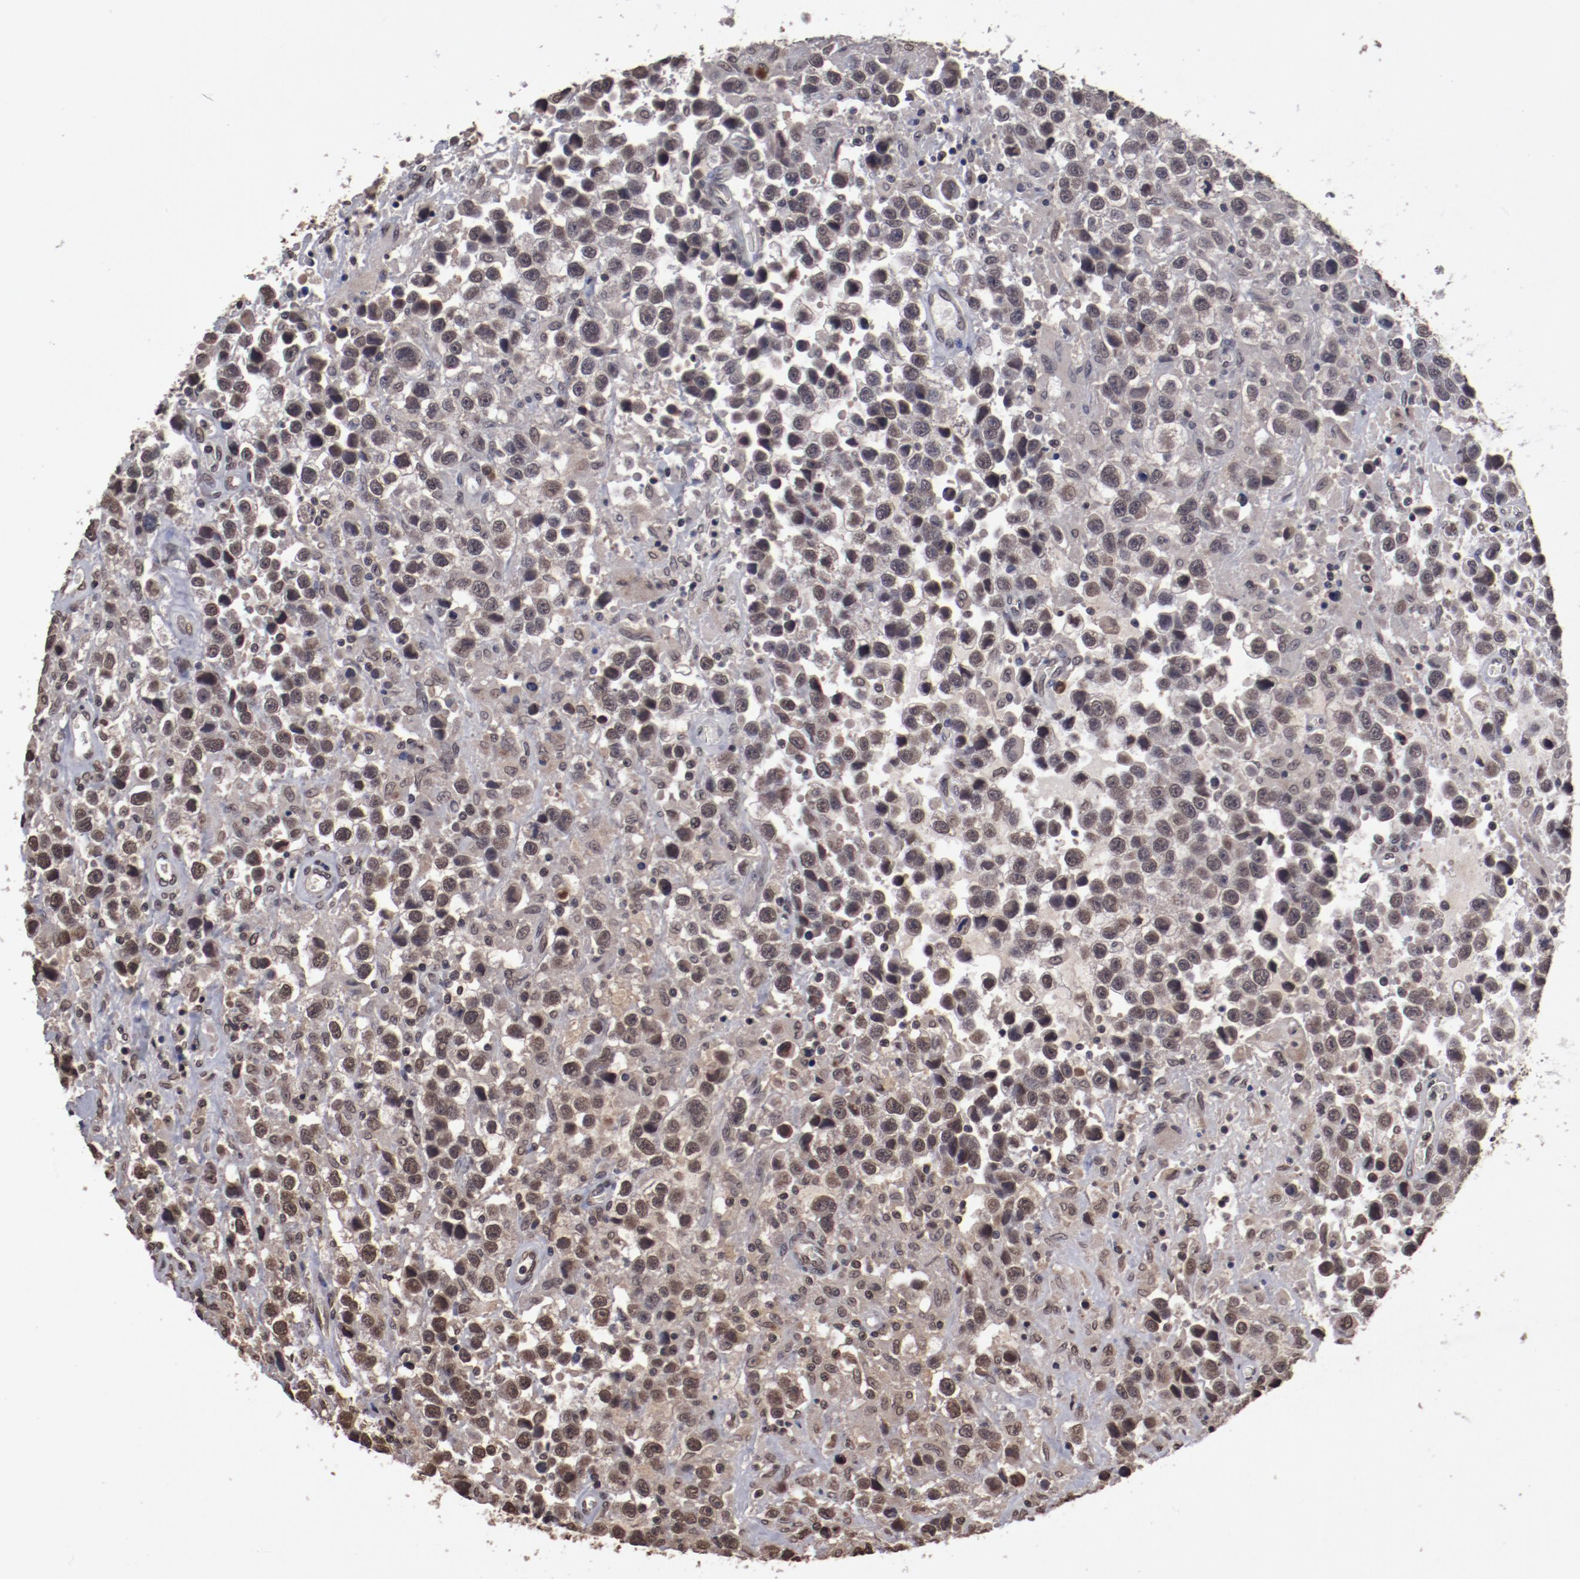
{"staining": {"intensity": "moderate", "quantity": ">75%", "location": "nuclear"}, "tissue": "testis cancer", "cell_type": "Tumor cells", "image_type": "cancer", "snomed": [{"axis": "morphology", "description": "Seminoma, NOS"}, {"axis": "topography", "description": "Testis"}], "caption": "This micrograph exhibits immunohistochemistry staining of human seminoma (testis), with medium moderate nuclear staining in approximately >75% of tumor cells.", "gene": "AKT1", "patient": {"sex": "male", "age": 43}}